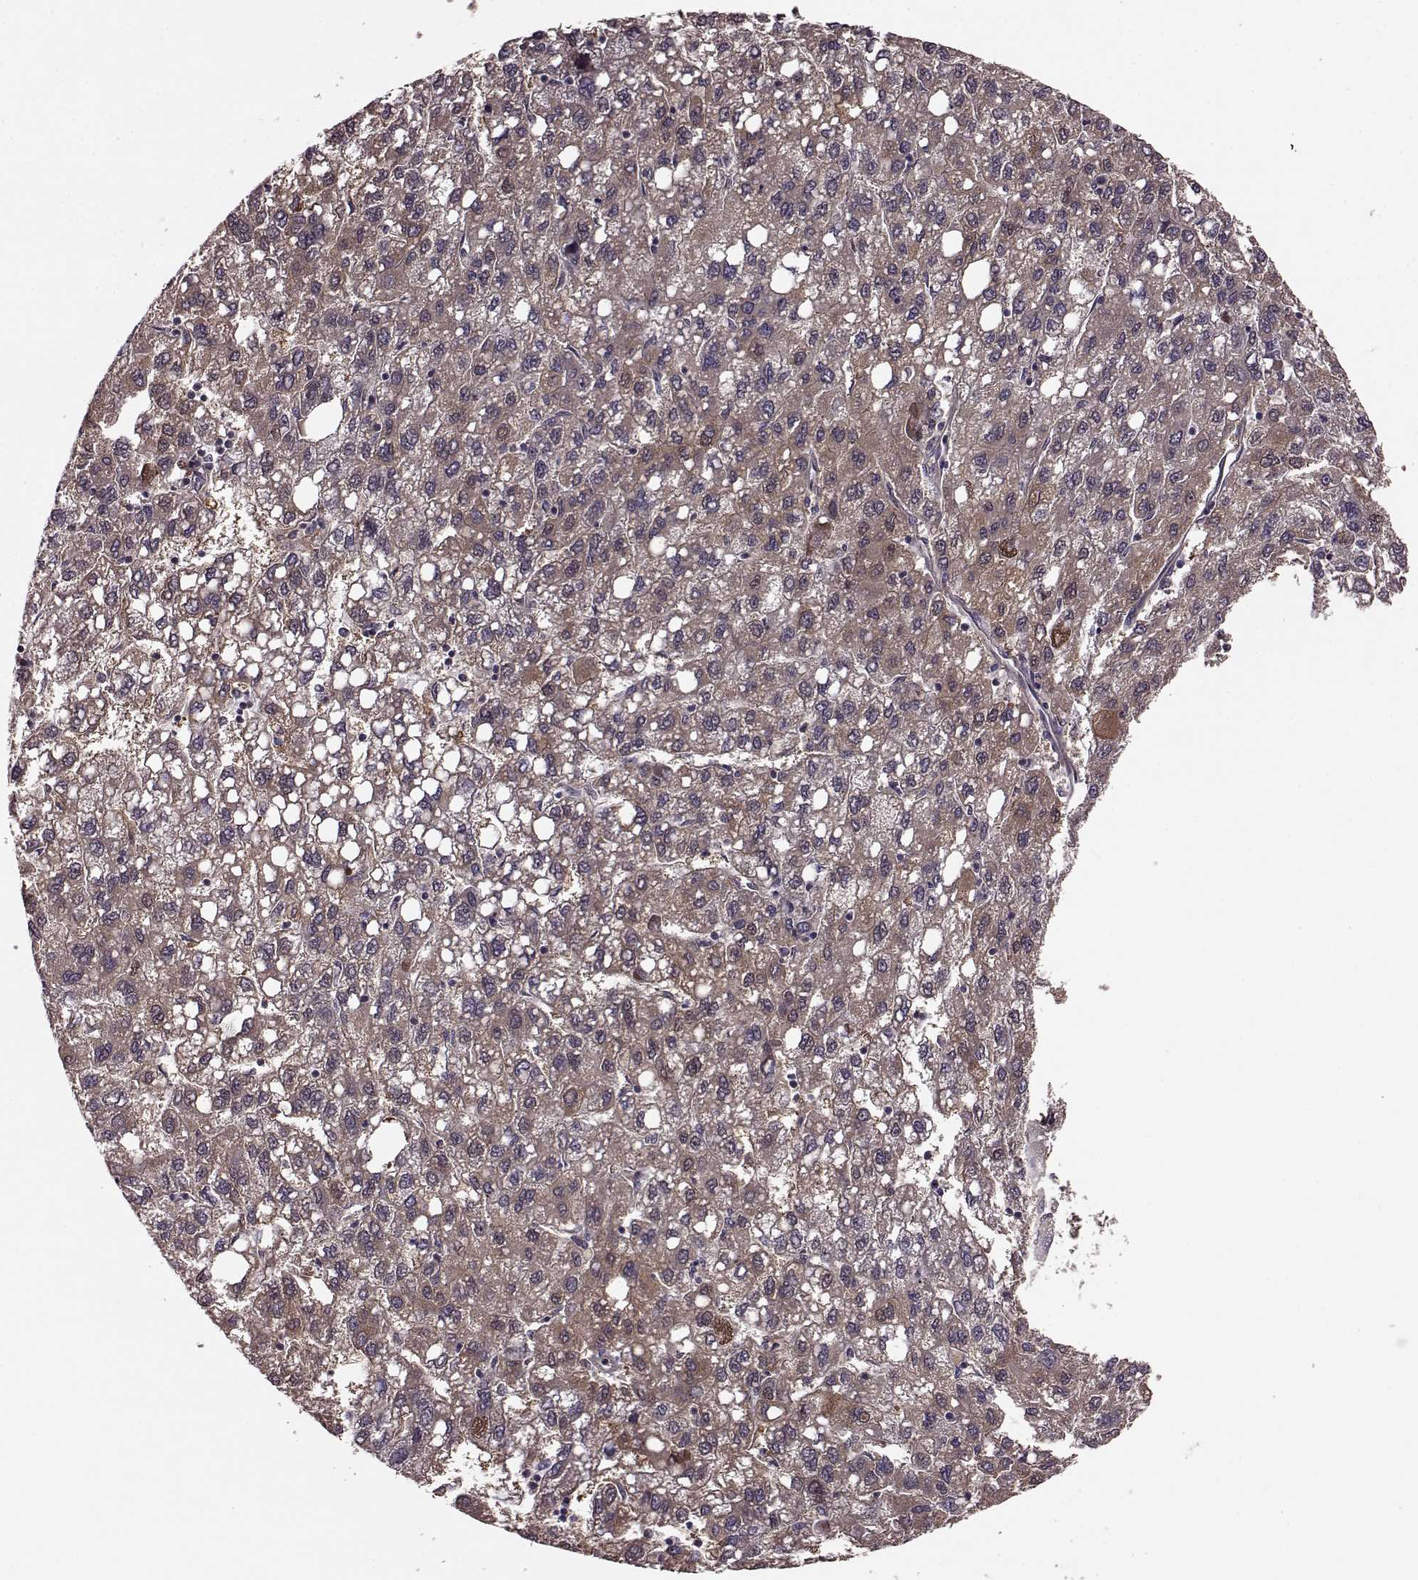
{"staining": {"intensity": "moderate", "quantity": ">75%", "location": "cytoplasmic/membranous"}, "tissue": "liver cancer", "cell_type": "Tumor cells", "image_type": "cancer", "snomed": [{"axis": "morphology", "description": "Carcinoma, Hepatocellular, NOS"}, {"axis": "topography", "description": "Liver"}], "caption": "Protein expression analysis of human liver cancer (hepatocellular carcinoma) reveals moderate cytoplasmic/membranous expression in about >75% of tumor cells.", "gene": "FNIP2", "patient": {"sex": "female", "age": 82}}